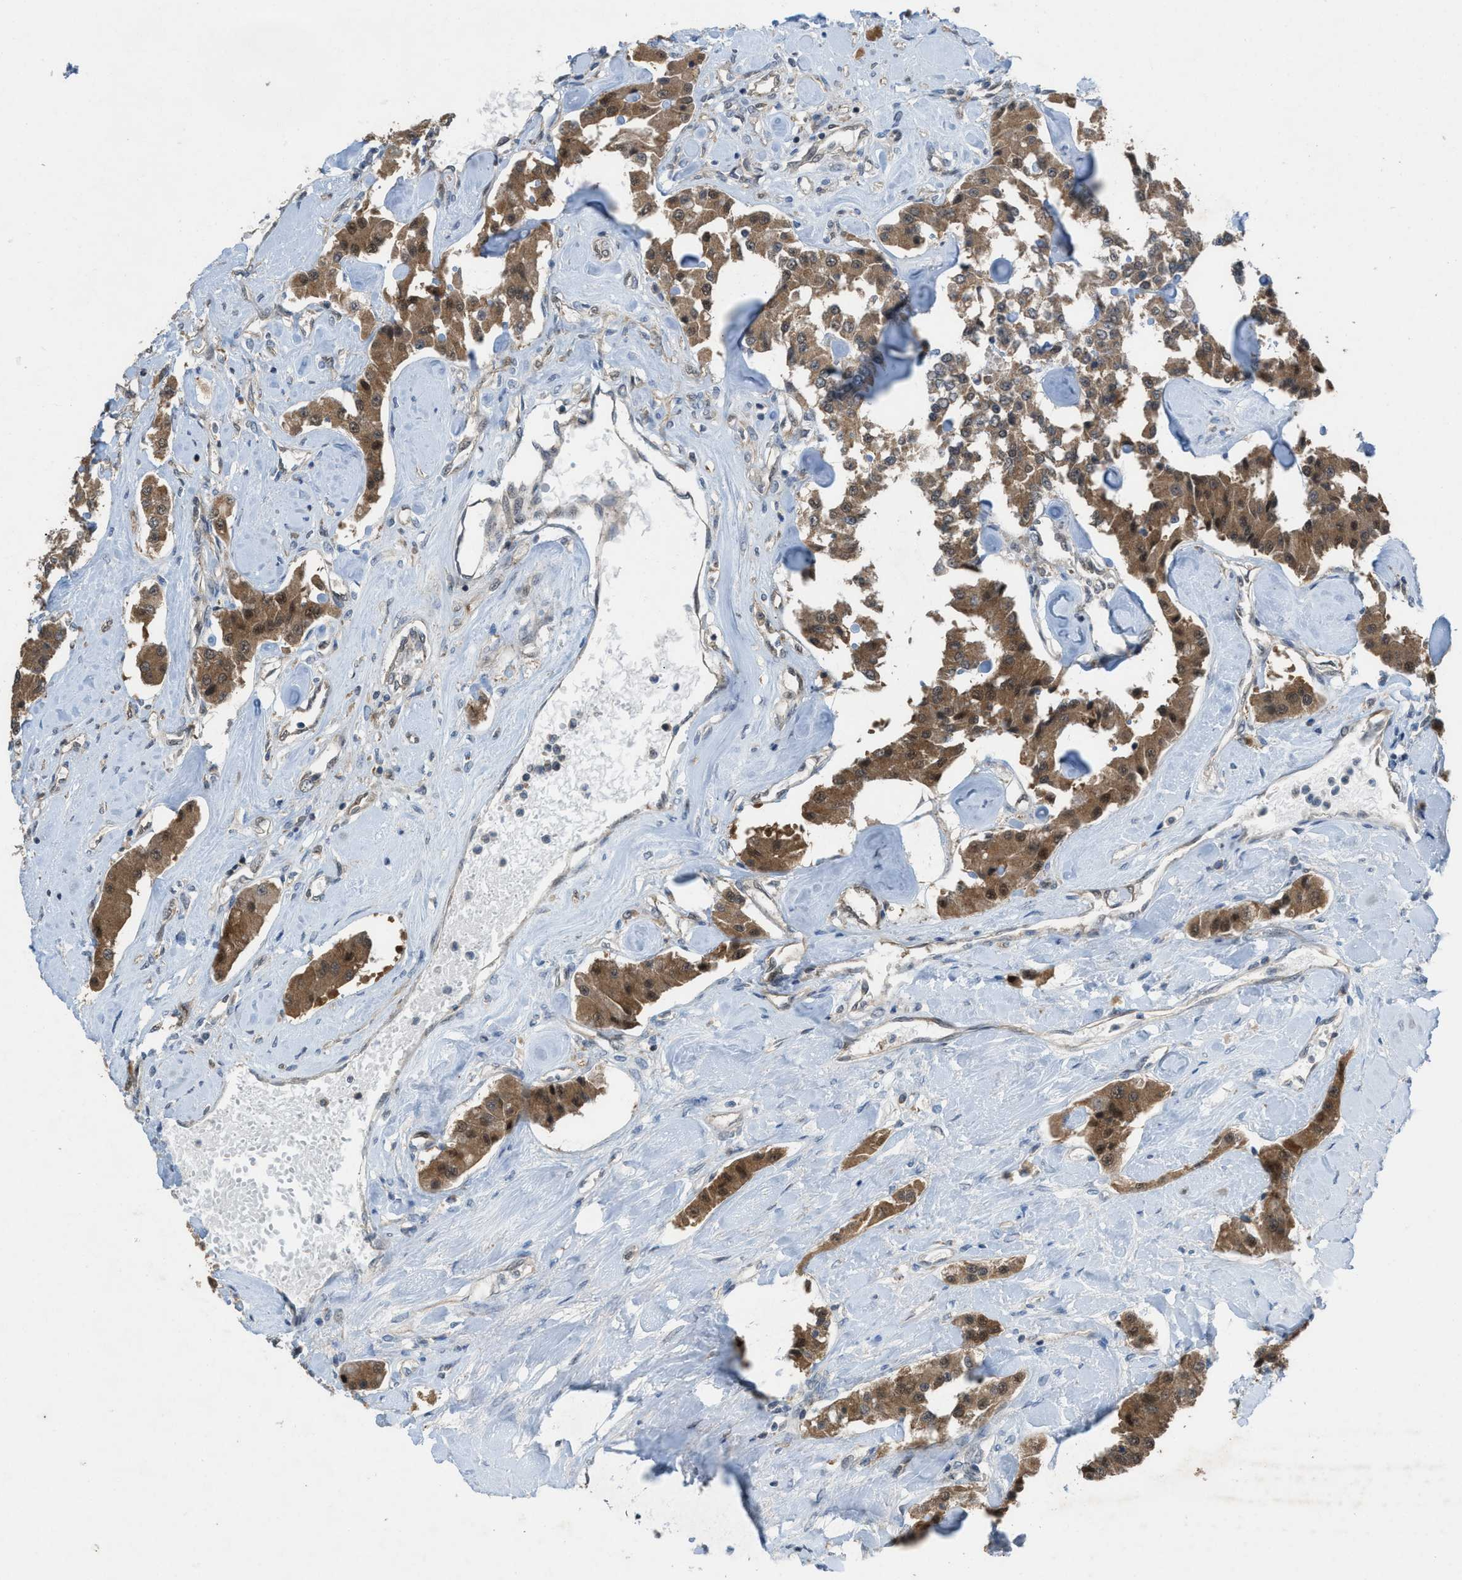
{"staining": {"intensity": "moderate", "quantity": ">75%", "location": "cytoplasmic/membranous,nuclear"}, "tissue": "carcinoid", "cell_type": "Tumor cells", "image_type": "cancer", "snomed": [{"axis": "morphology", "description": "Carcinoid, malignant, NOS"}, {"axis": "topography", "description": "Pancreas"}], "caption": "Carcinoid (malignant) was stained to show a protein in brown. There is medium levels of moderate cytoplasmic/membranous and nuclear expression in about >75% of tumor cells.", "gene": "PLAA", "patient": {"sex": "male", "age": 41}}